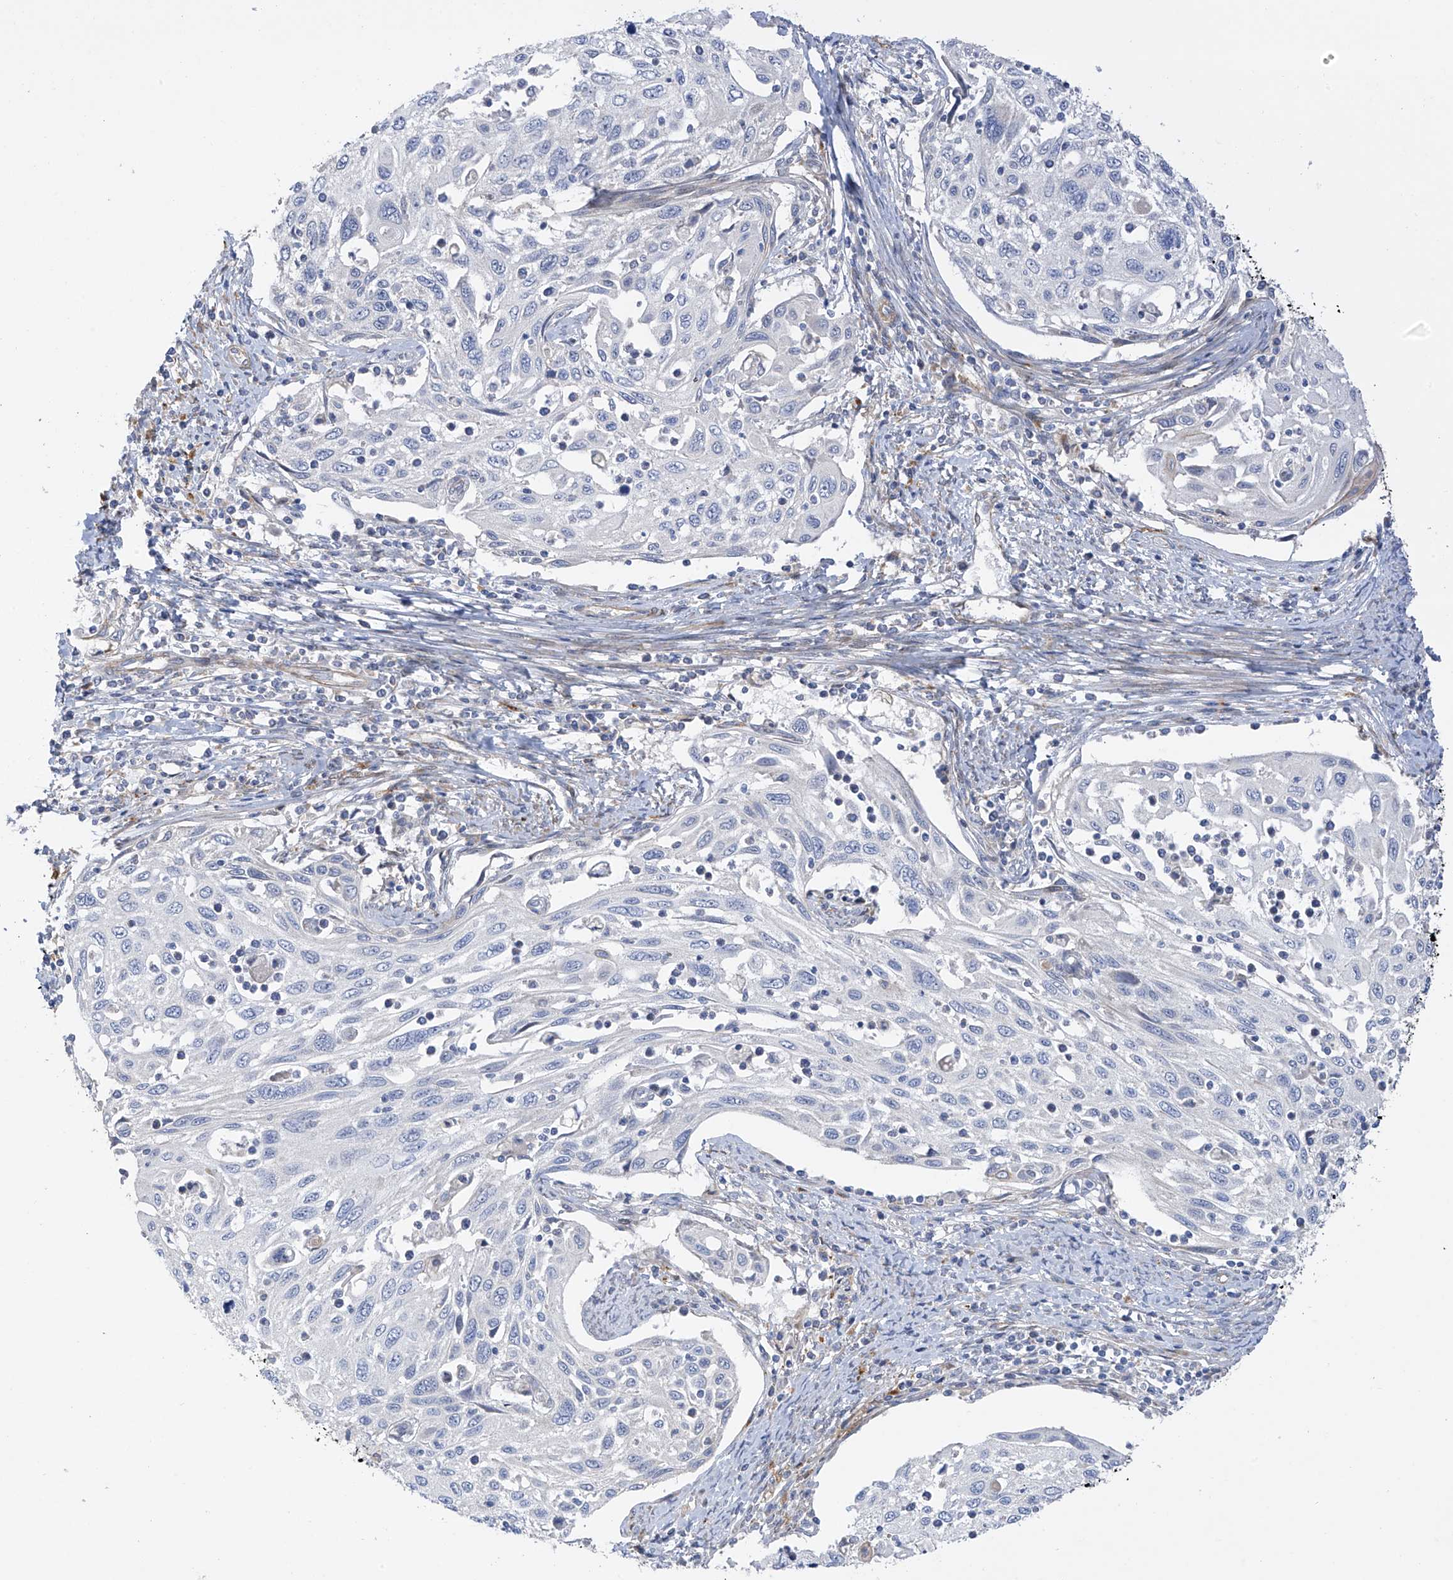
{"staining": {"intensity": "negative", "quantity": "none", "location": "none"}, "tissue": "cervical cancer", "cell_type": "Tumor cells", "image_type": "cancer", "snomed": [{"axis": "morphology", "description": "Squamous cell carcinoma, NOS"}, {"axis": "topography", "description": "Cervix"}], "caption": "Tumor cells are negative for protein expression in human cervical squamous cell carcinoma.", "gene": "ZNF641", "patient": {"sex": "female", "age": 70}}